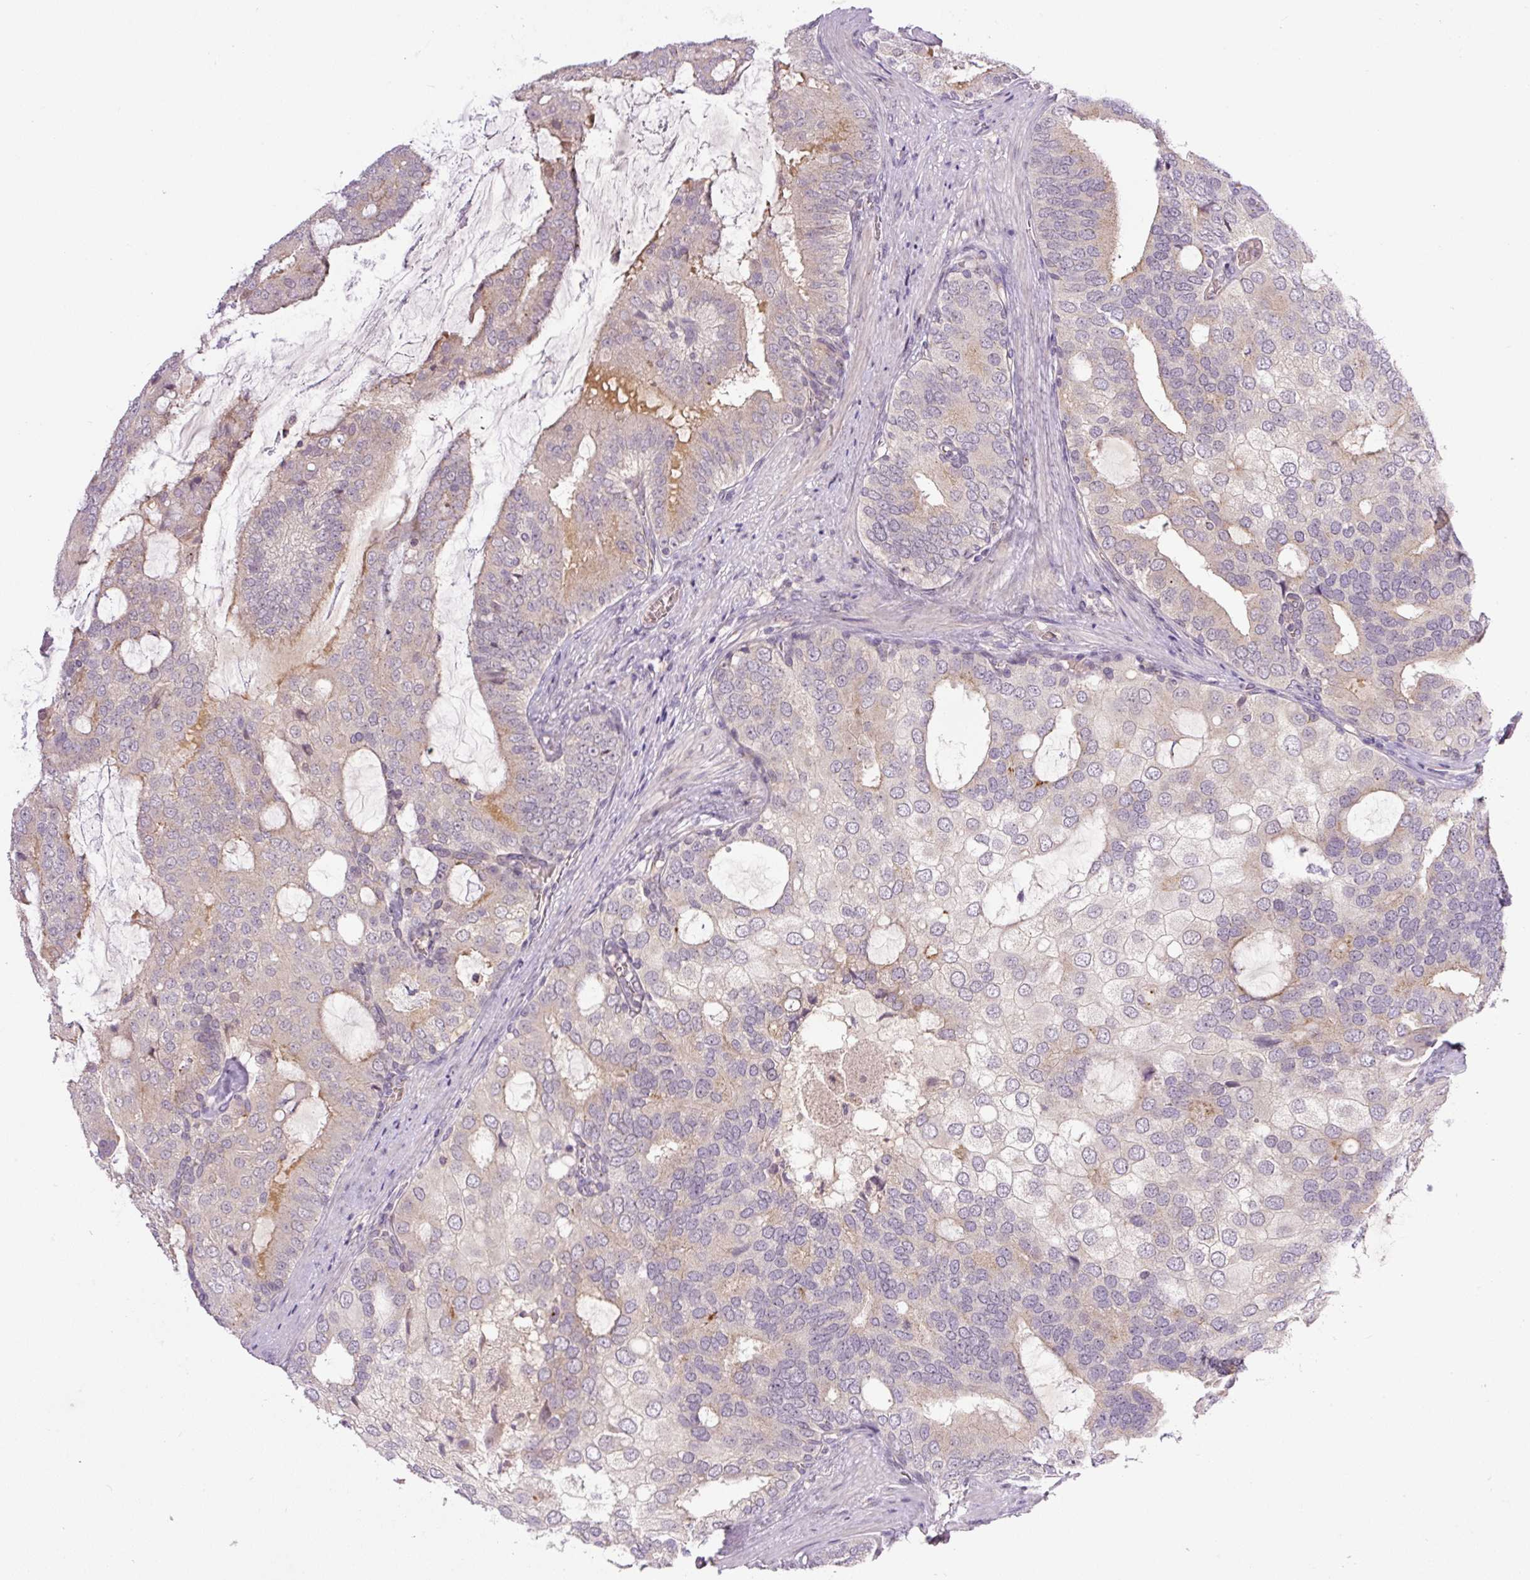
{"staining": {"intensity": "weak", "quantity": "<25%", "location": "cytoplasmic/membranous"}, "tissue": "prostate cancer", "cell_type": "Tumor cells", "image_type": "cancer", "snomed": [{"axis": "morphology", "description": "Adenocarcinoma, High grade"}, {"axis": "topography", "description": "Prostate"}], "caption": "This is a photomicrograph of IHC staining of prostate cancer (adenocarcinoma (high-grade)), which shows no positivity in tumor cells.", "gene": "PCM1", "patient": {"sex": "male", "age": 55}}